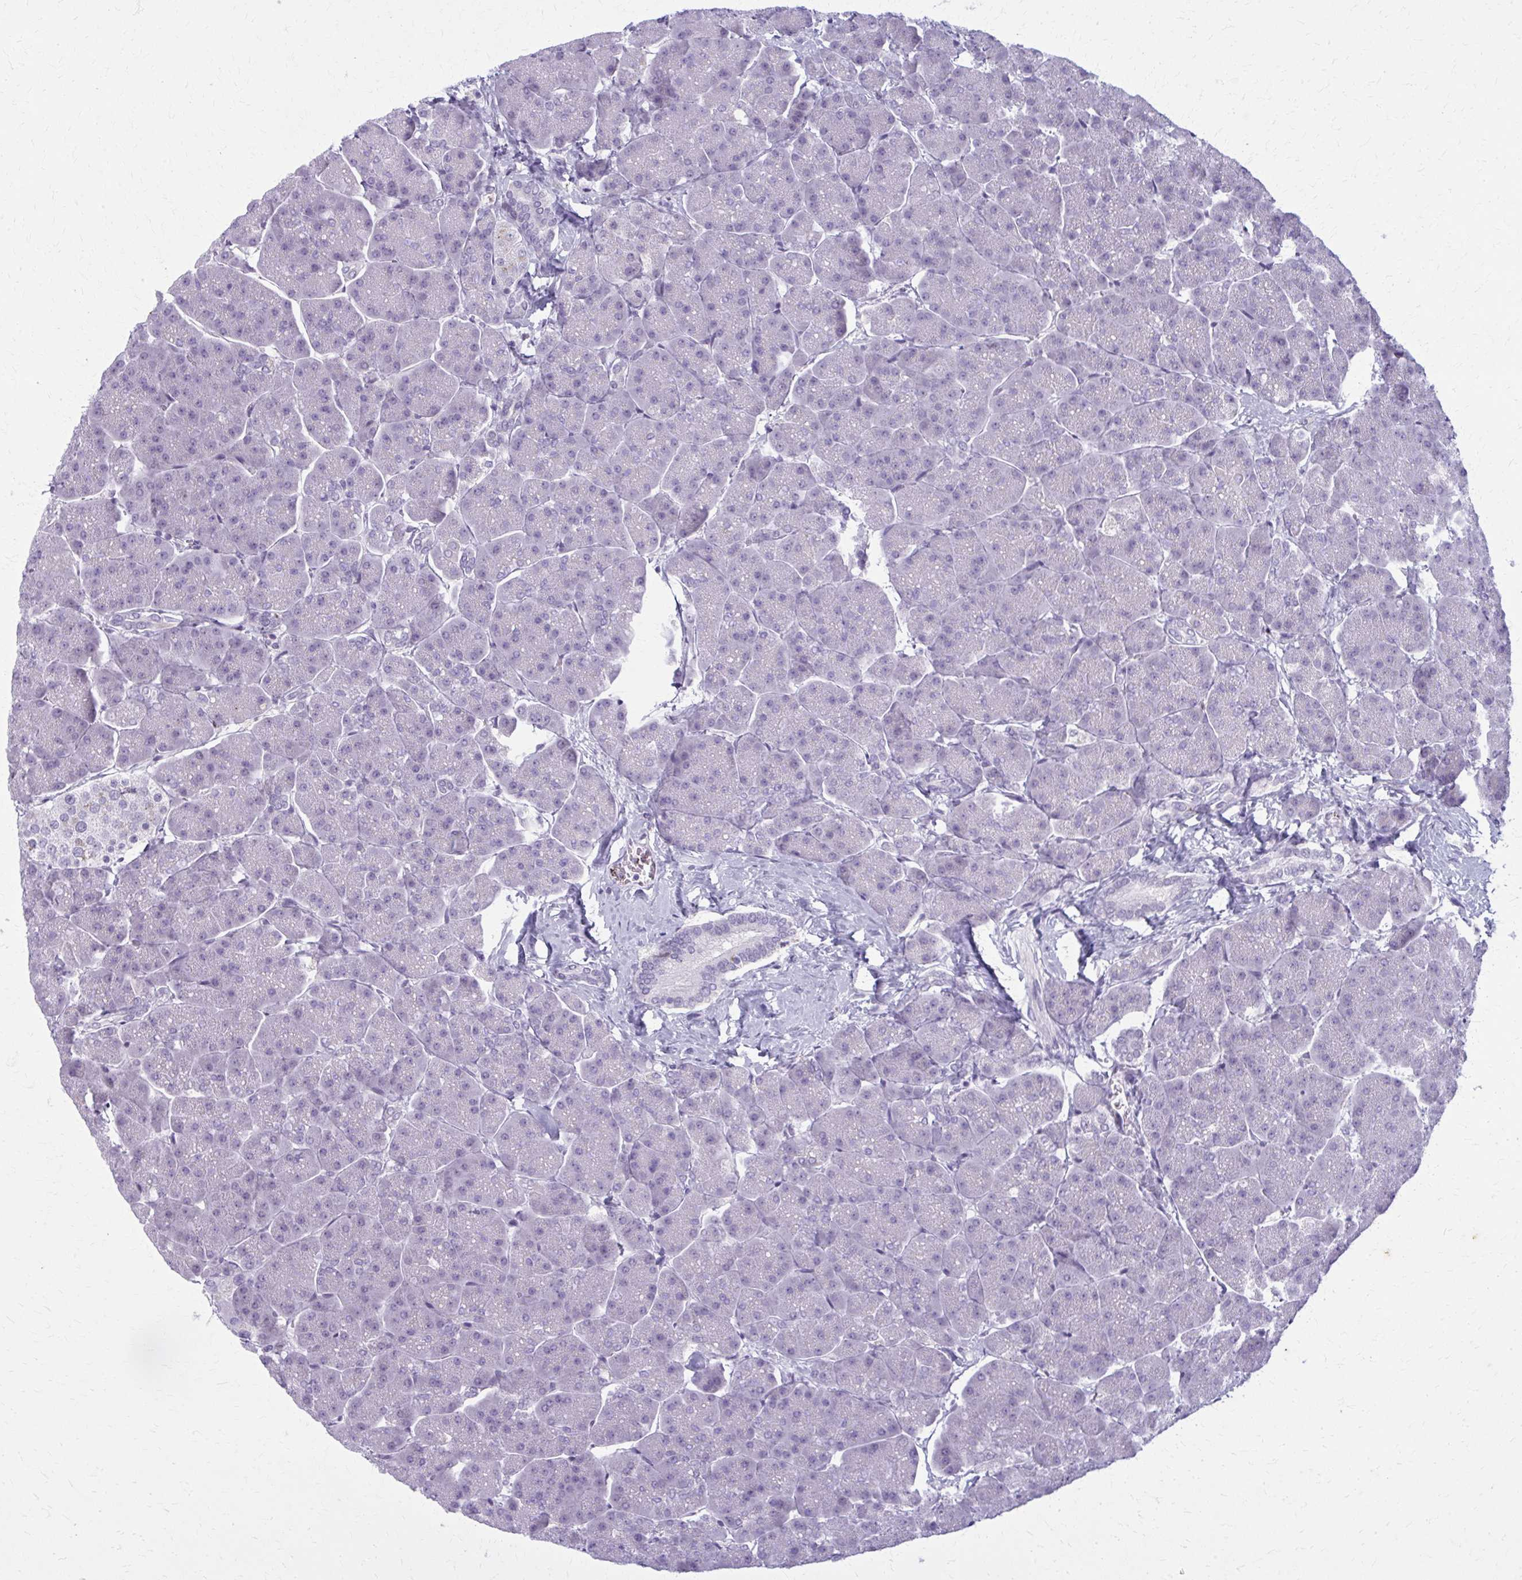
{"staining": {"intensity": "negative", "quantity": "none", "location": "none"}, "tissue": "pancreas", "cell_type": "Exocrine glandular cells", "image_type": "normal", "snomed": [{"axis": "morphology", "description": "Normal tissue, NOS"}, {"axis": "topography", "description": "Pancreas"}, {"axis": "topography", "description": "Peripheral nerve tissue"}], "caption": "Exocrine glandular cells are negative for protein expression in benign human pancreas. (Immunohistochemistry (ihc), brightfield microscopy, high magnification).", "gene": "CARD9", "patient": {"sex": "male", "age": 54}}